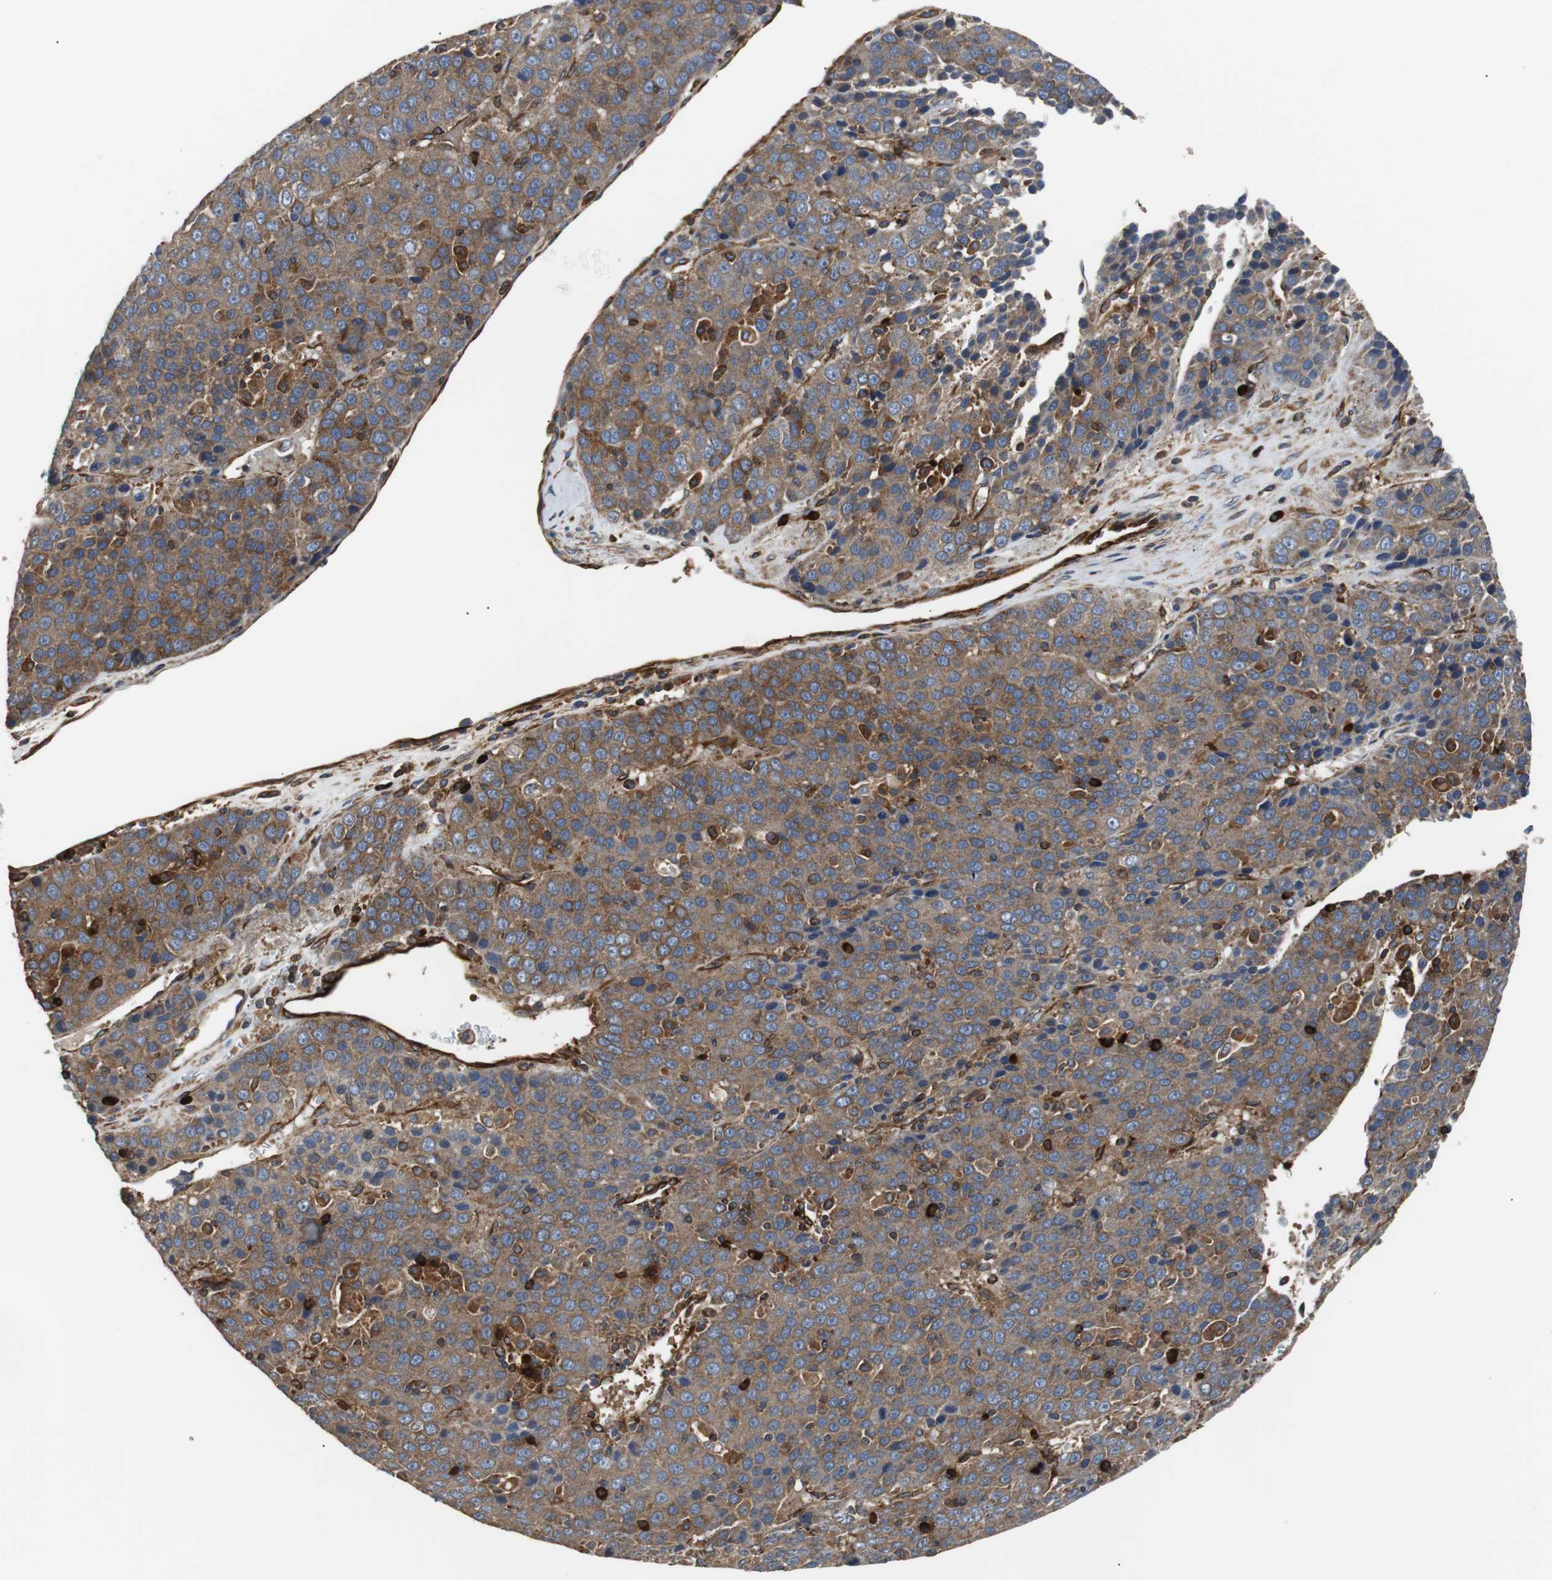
{"staining": {"intensity": "moderate", "quantity": ">75%", "location": "cytoplasmic/membranous"}, "tissue": "liver cancer", "cell_type": "Tumor cells", "image_type": "cancer", "snomed": [{"axis": "morphology", "description": "Carcinoma, Hepatocellular, NOS"}, {"axis": "topography", "description": "Liver"}], "caption": "Immunohistochemistry of human liver cancer (hepatocellular carcinoma) displays medium levels of moderate cytoplasmic/membranous positivity in about >75% of tumor cells.", "gene": "PLCG2", "patient": {"sex": "female", "age": 53}}